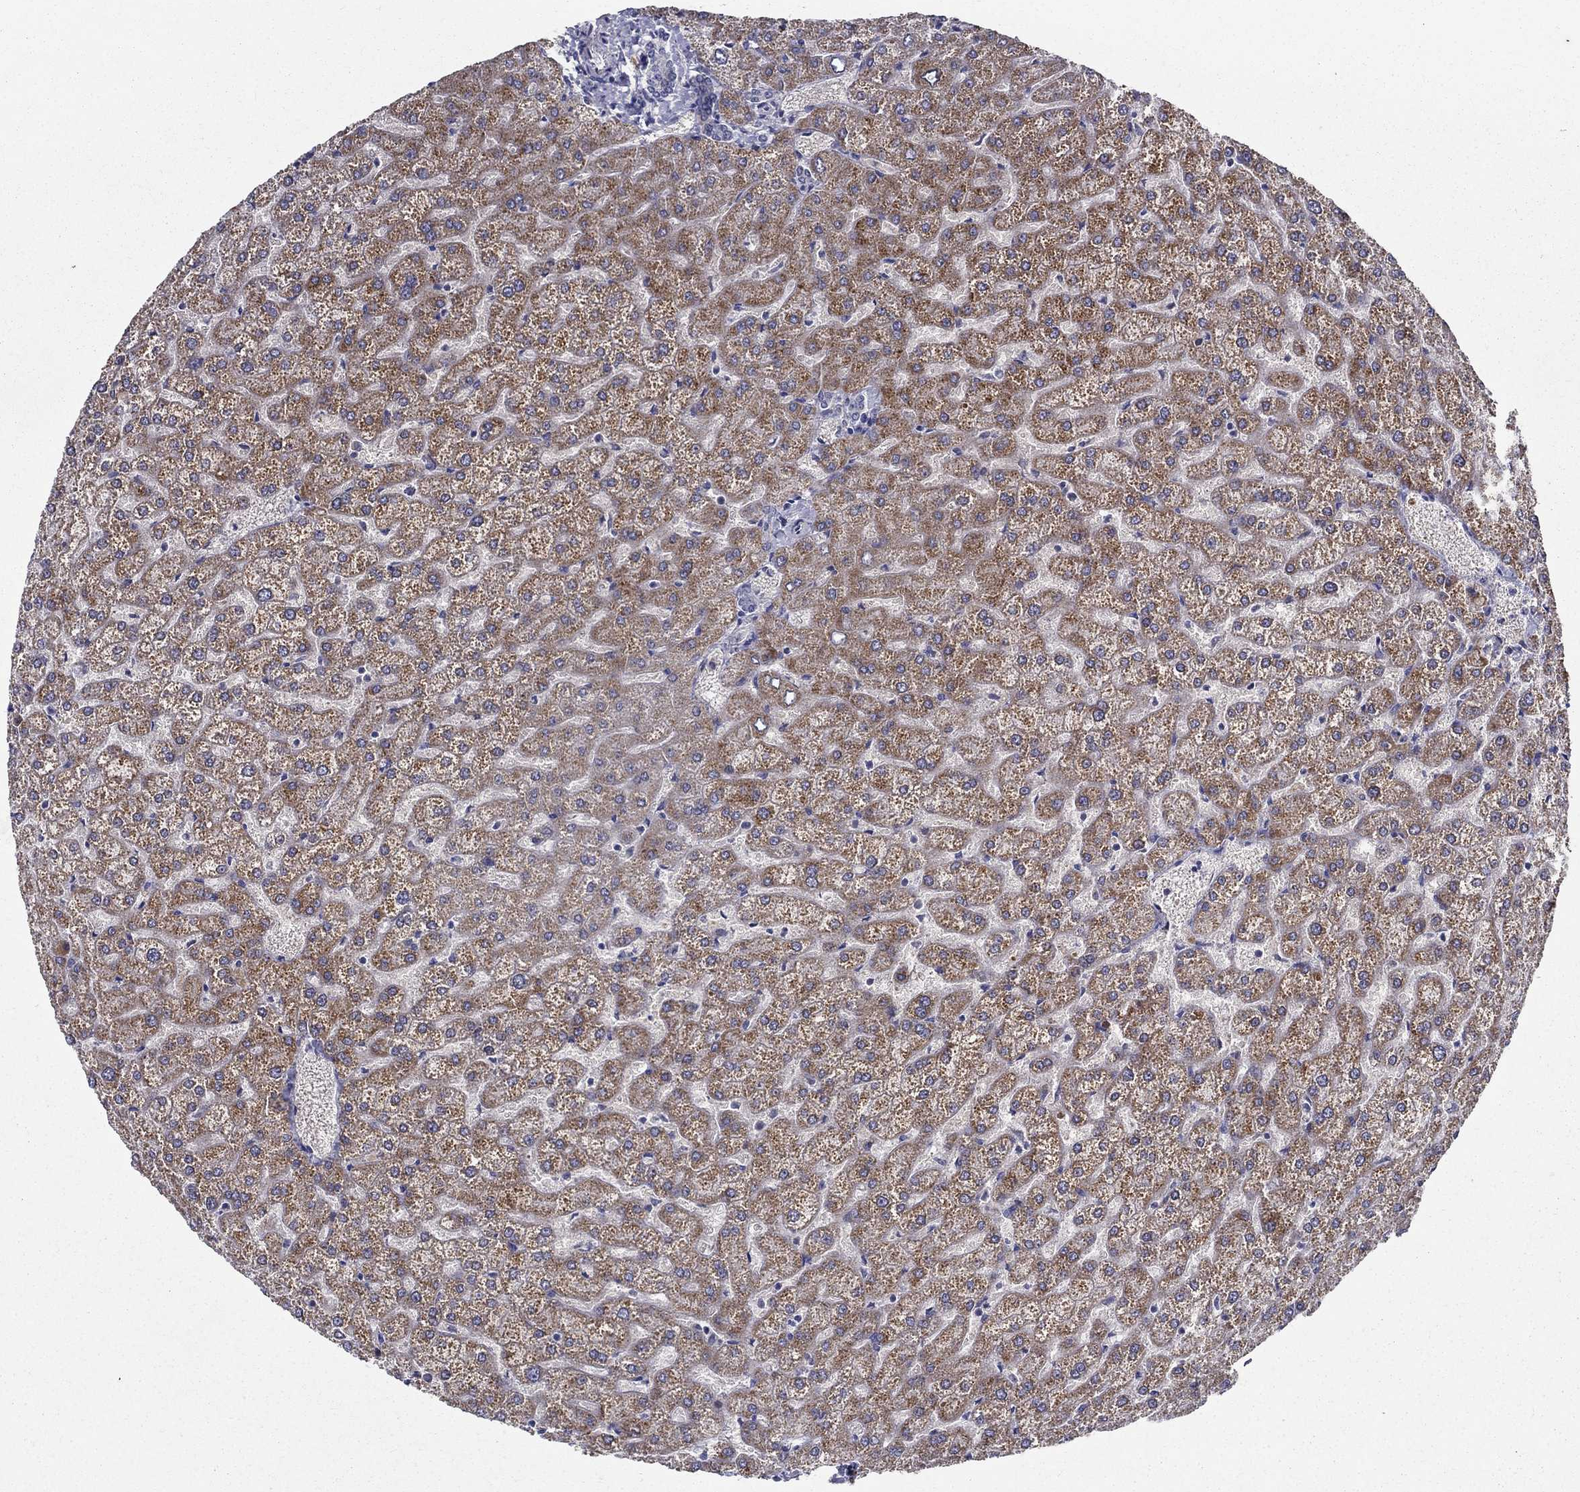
{"staining": {"intensity": "negative", "quantity": "none", "location": "none"}, "tissue": "liver", "cell_type": "Cholangiocytes", "image_type": "normal", "snomed": [{"axis": "morphology", "description": "Normal tissue, NOS"}, {"axis": "topography", "description": "Liver"}], "caption": "Histopathology image shows no significant protein staining in cholangiocytes of unremarkable liver. (DAB immunohistochemistry (IHC) visualized using brightfield microscopy, high magnification).", "gene": "LACTB2", "patient": {"sex": "female", "age": 32}}